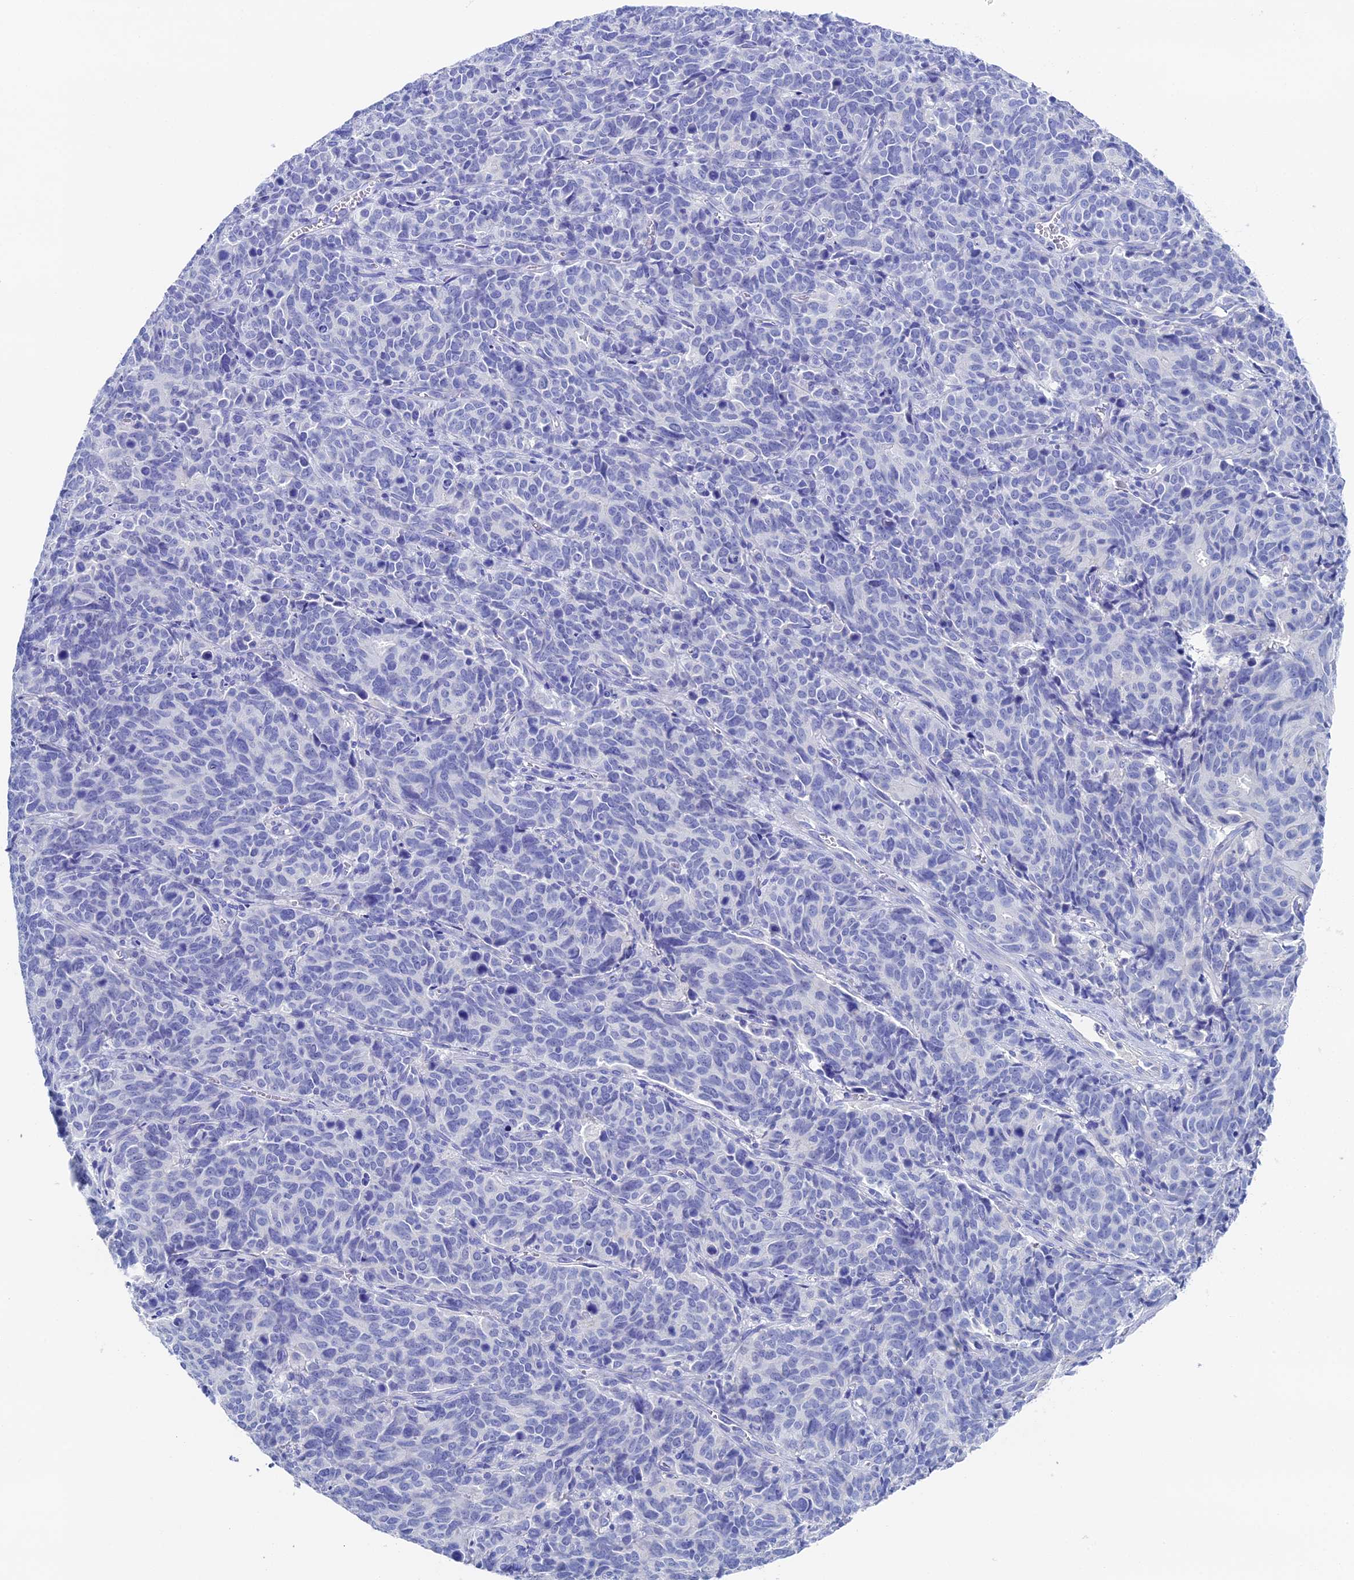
{"staining": {"intensity": "negative", "quantity": "none", "location": "none"}, "tissue": "cervical cancer", "cell_type": "Tumor cells", "image_type": "cancer", "snomed": [{"axis": "morphology", "description": "Squamous cell carcinoma, NOS"}, {"axis": "topography", "description": "Cervix"}], "caption": "Cervical cancer (squamous cell carcinoma) stained for a protein using immunohistochemistry reveals no positivity tumor cells.", "gene": "UNC119", "patient": {"sex": "female", "age": 60}}